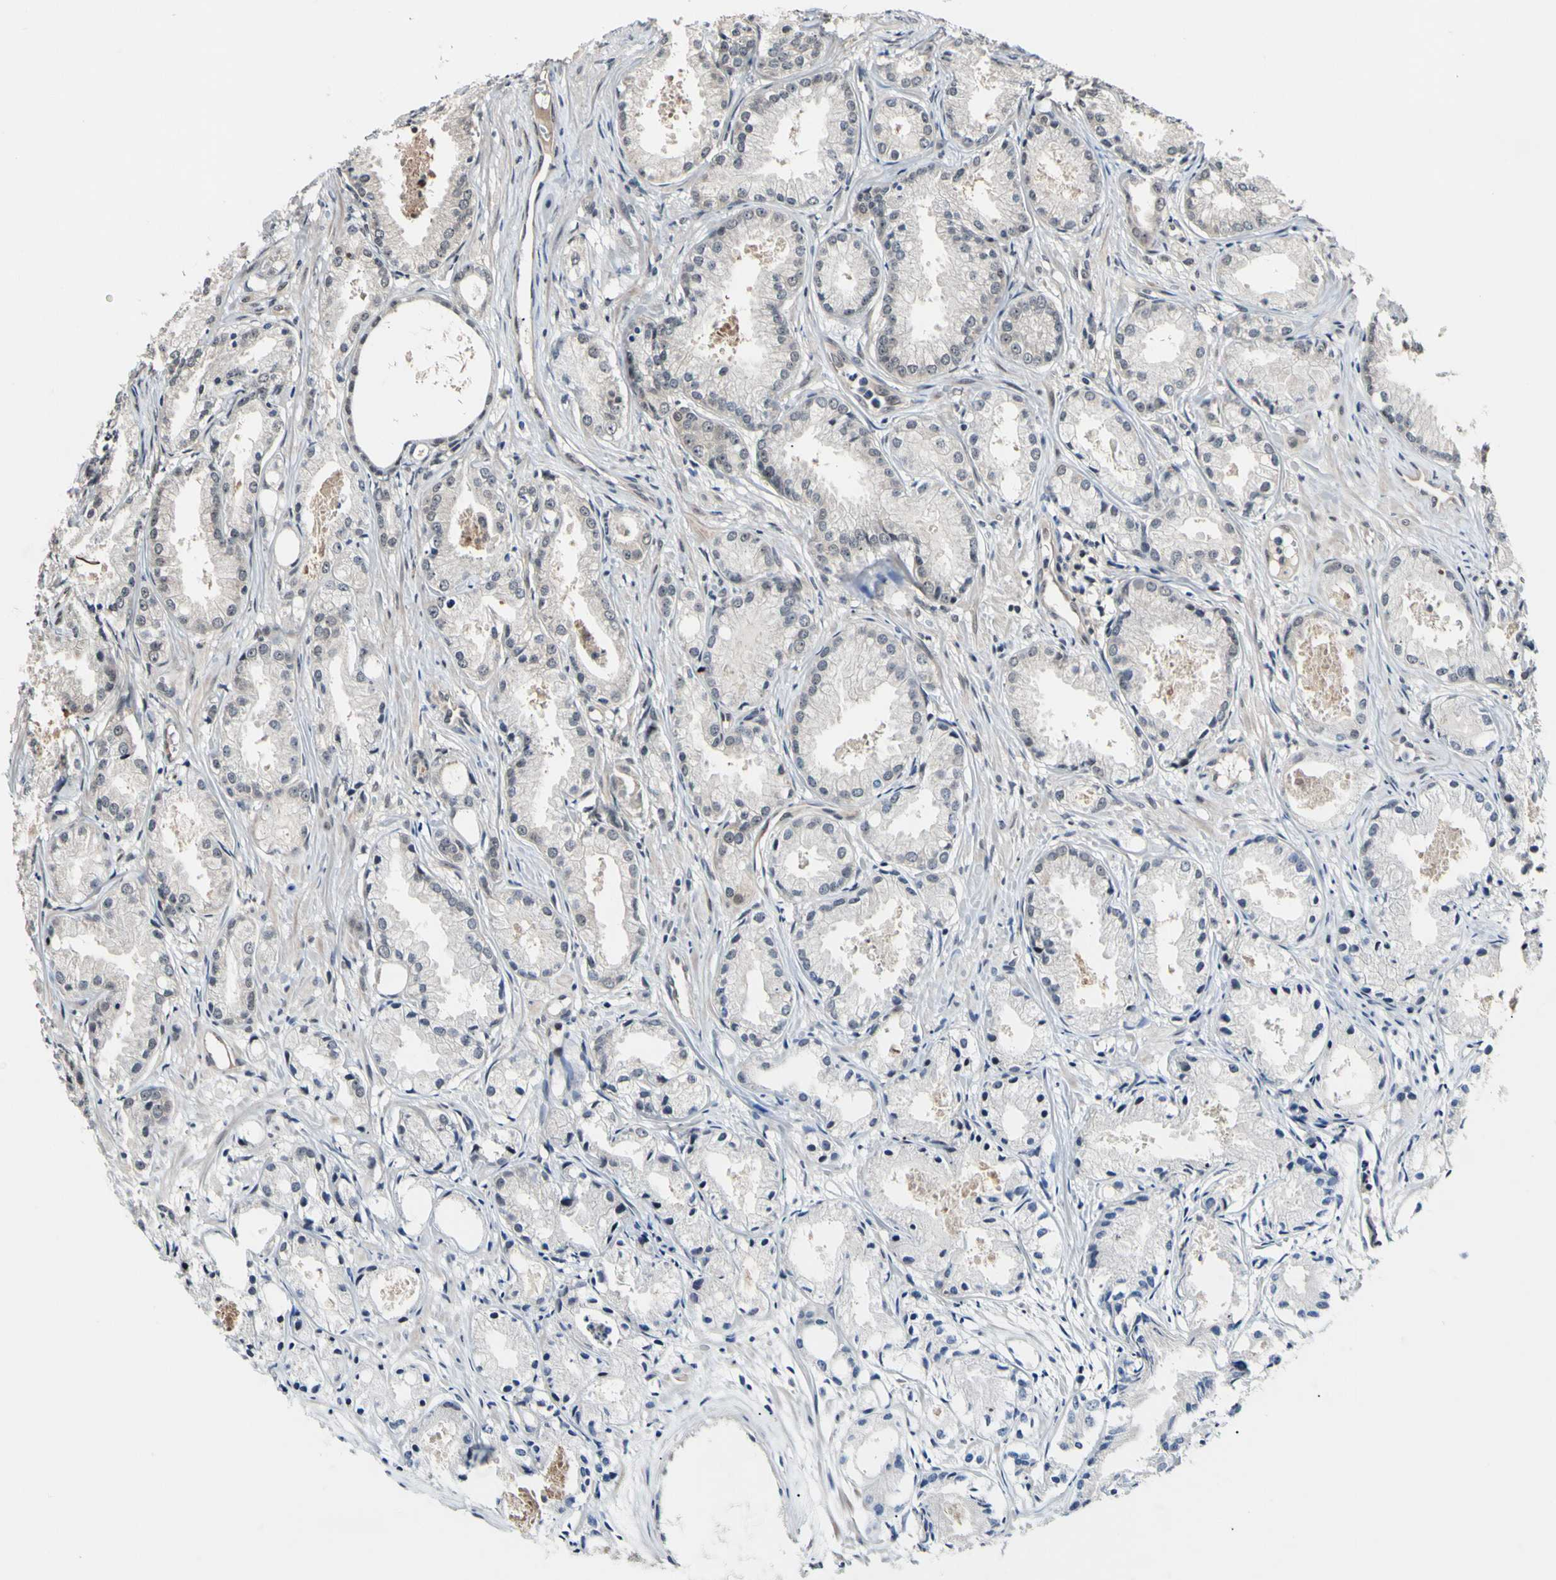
{"staining": {"intensity": "negative", "quantity": "none", "location": "none"}, "tissue": "prostate cancer", "cell_type": "Tumor cells", "image_type": "cancer", "snomed": [{"axis": "morphology", "description": "Adenocarcinoma, Low grade"}, {"axis": "topography", "description": "Prostate"}], "caption": "A photomicrograph of prostate cancer (low-grade adenocarcinoma) stained for a protein demonstrates no brown staining in tumor cells.", "gene": "PSMD10", "patient": {"sex": "male", "age": 72}}